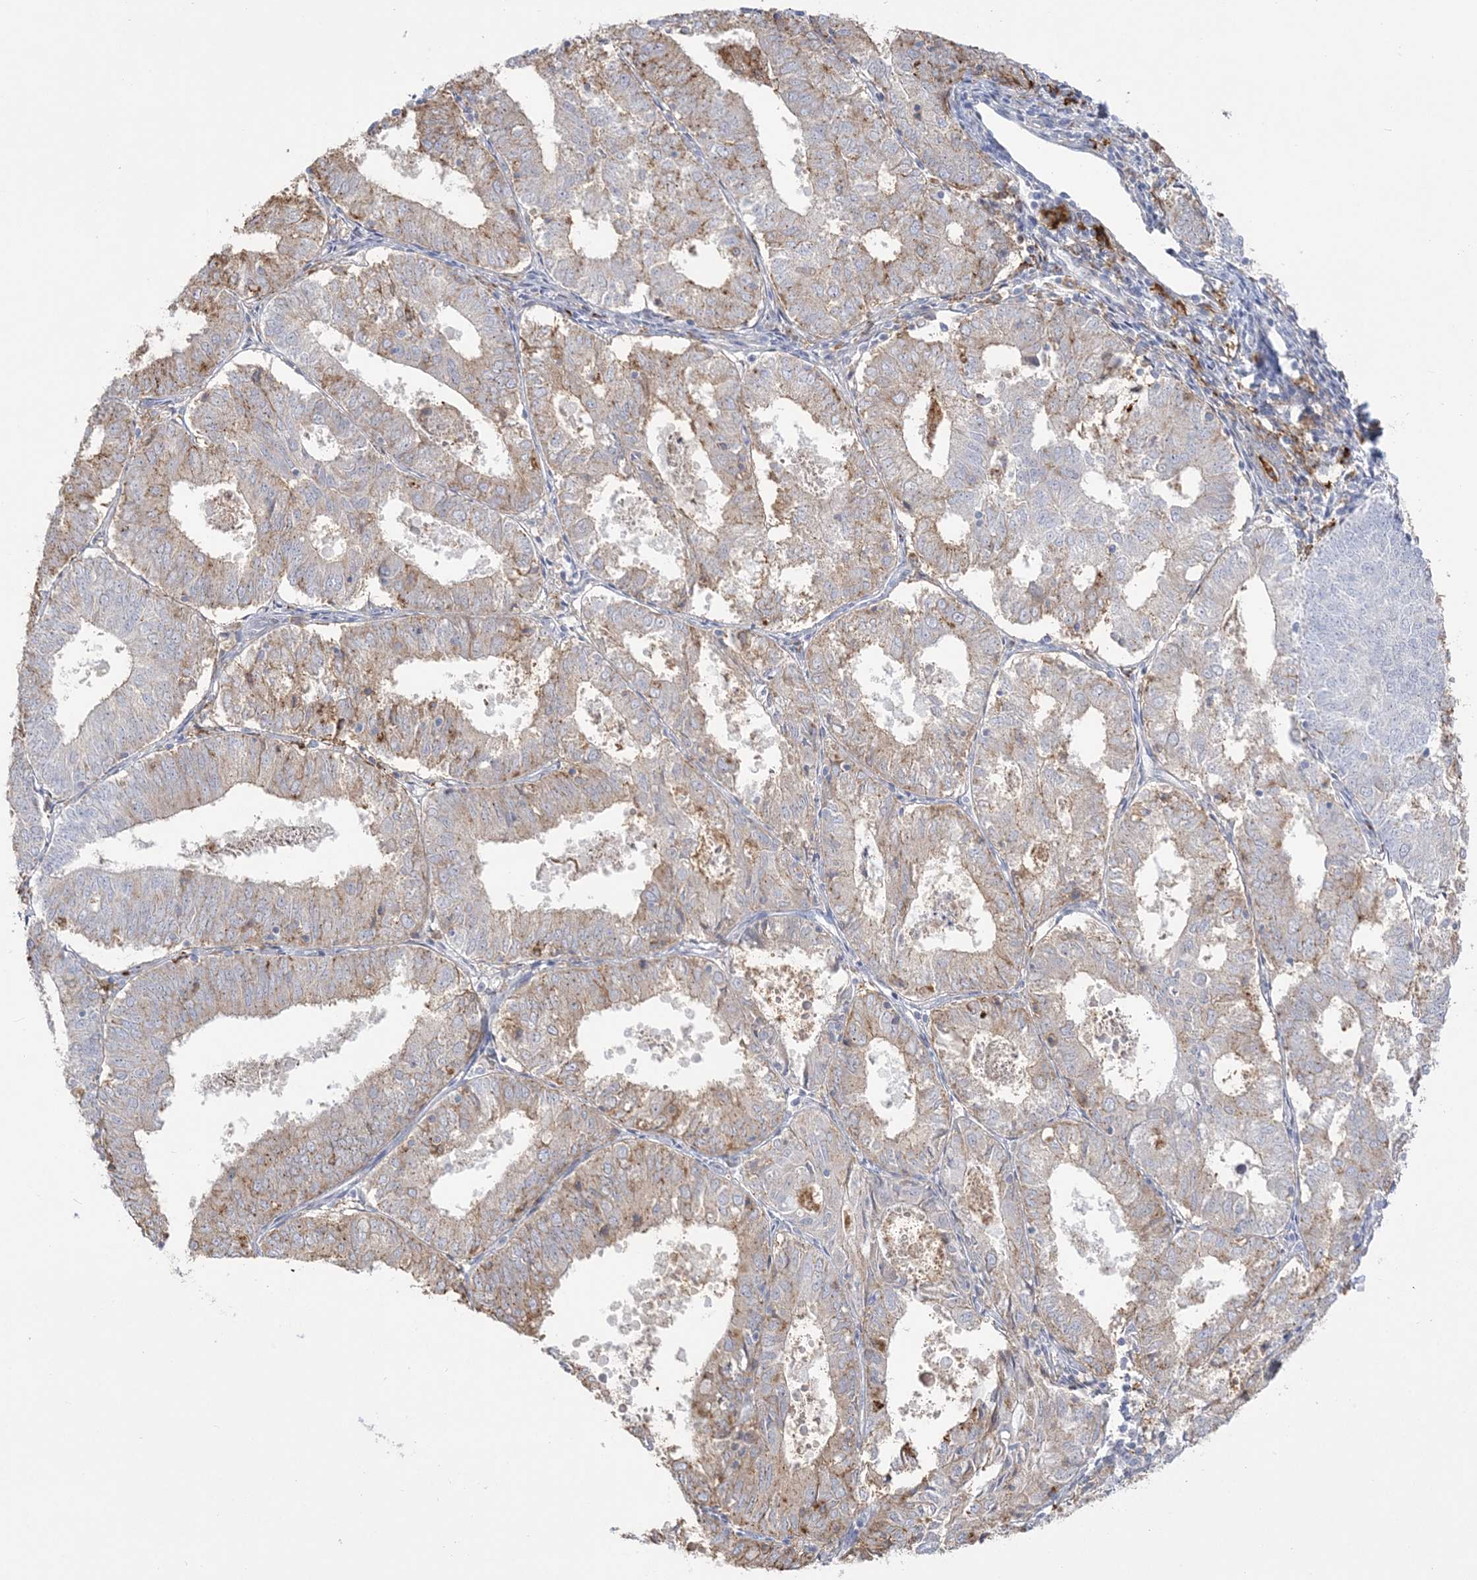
{"staining": {"intensity": "weak", "quantity": "25%-75%", "location": "cytoplasmic/membranous"}, "tissue": "endometrial cancer", "cell_type": "Tumor cells", "image_type": "cancer", "snomed": [{"axis": "morphology", "description": "Adenocarcinoma, NOS"}, {"axis": "topography", "description": "Endometrium"}], "caption": "Approximately 25%-75% of tumor cells in human endometrial adenocarcinoma show weak cytoplasmic/membranous protein expression as visualized by brown immunohistochemical staining.", "gene": "HAAO", "patient": {"sex": "female", "age": 57}}